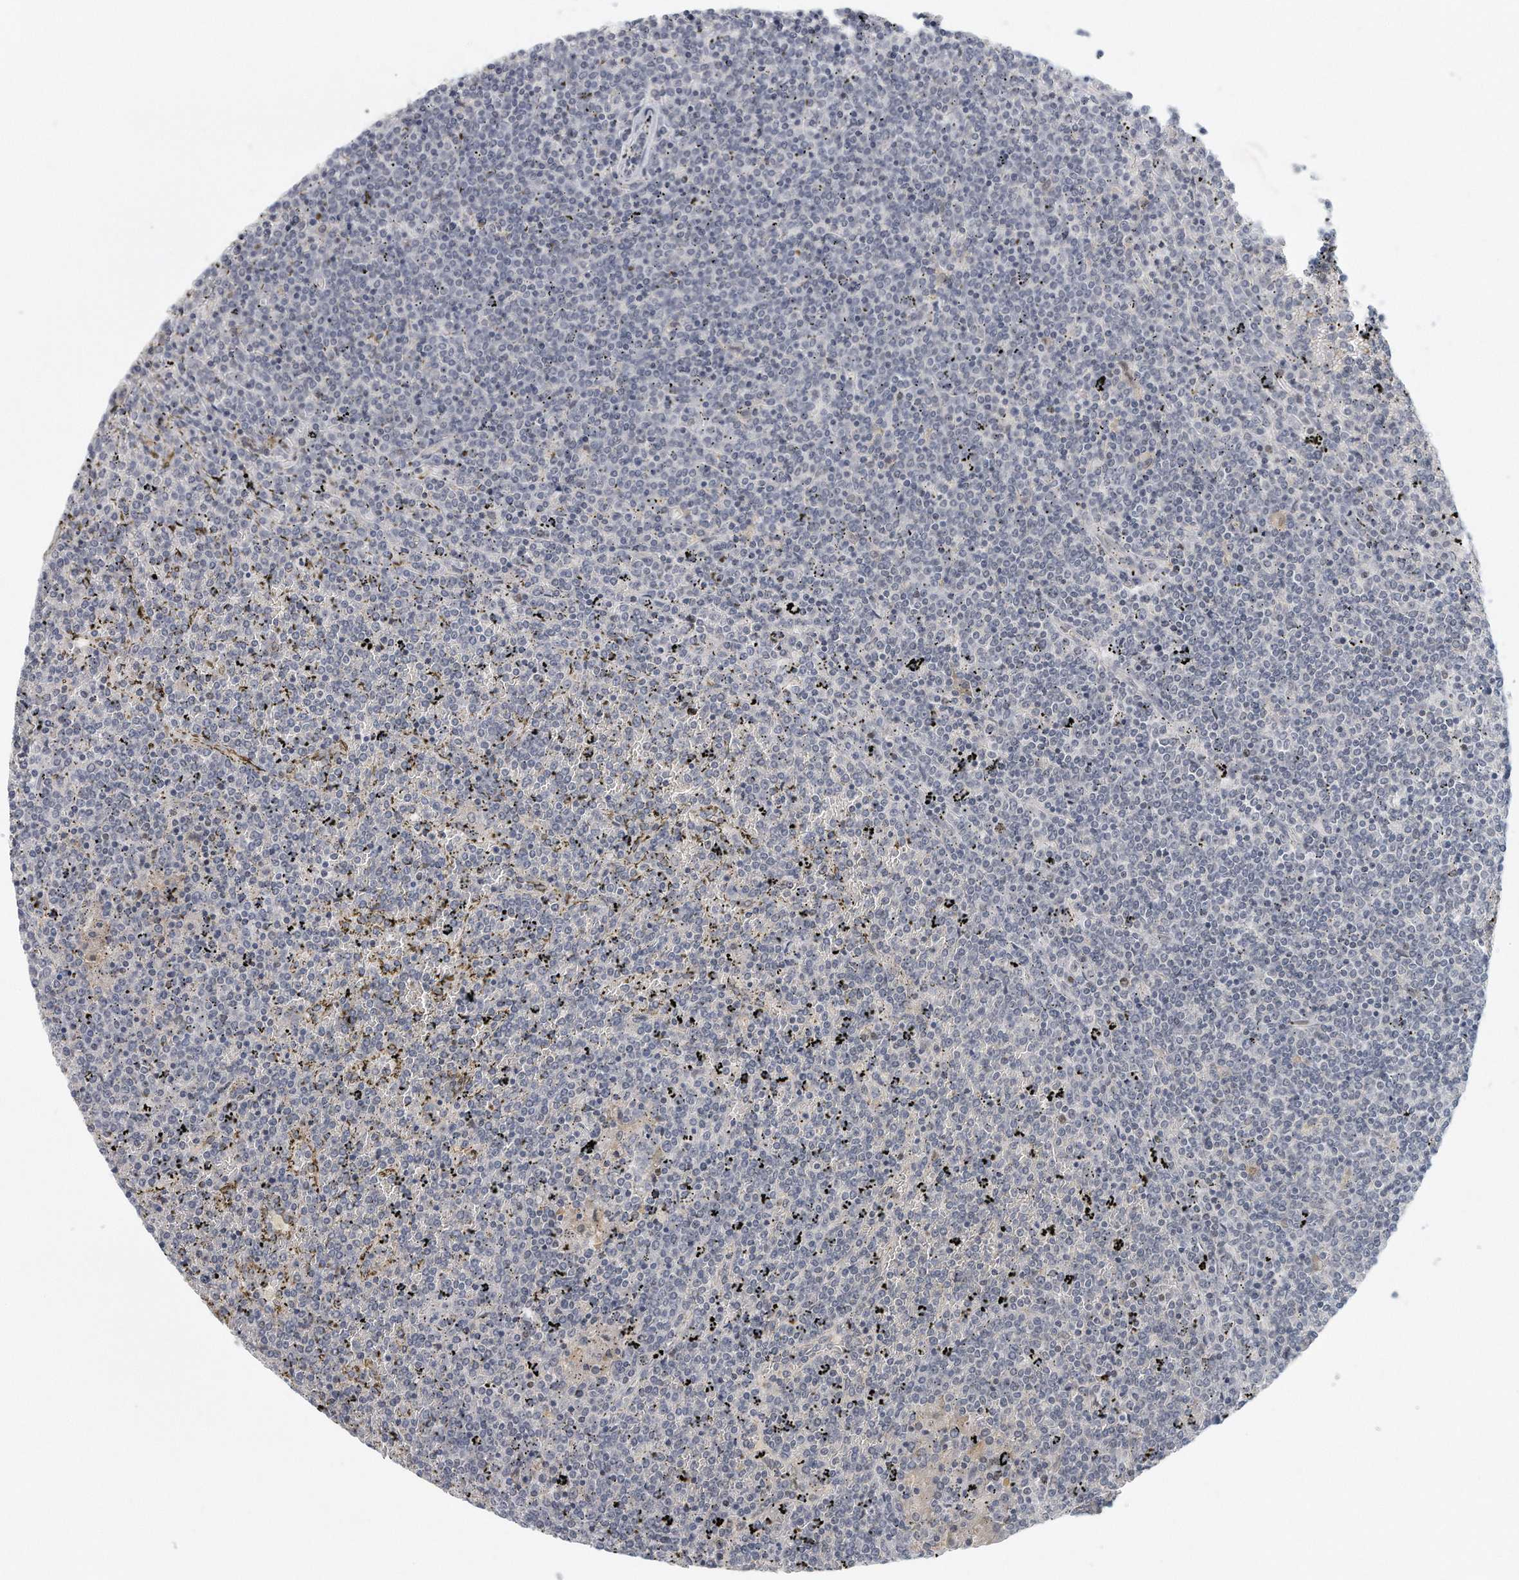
{"staining": {"intensity": "negative", "quantity": "none", "location": "none"}, "tissue": "lymphoma", "cell_type": "Tumor cells", "image_type": "cancer", "snomed": [{"axis": "morphology", "description": "Malignant lymphoma, non-Hodgkin's type, Low grade"}, {"axis": "topography", "description": "Spleen"}], "caption": "Immunohistochemistry image of neoplastic tissue: human lymphoma stained with DAB (3,3'-diaminobenzidine) reveals no significant protein staining in tumor cells.", "gene": "DDX43", "patient": {"sex": "female", "age": 19}}